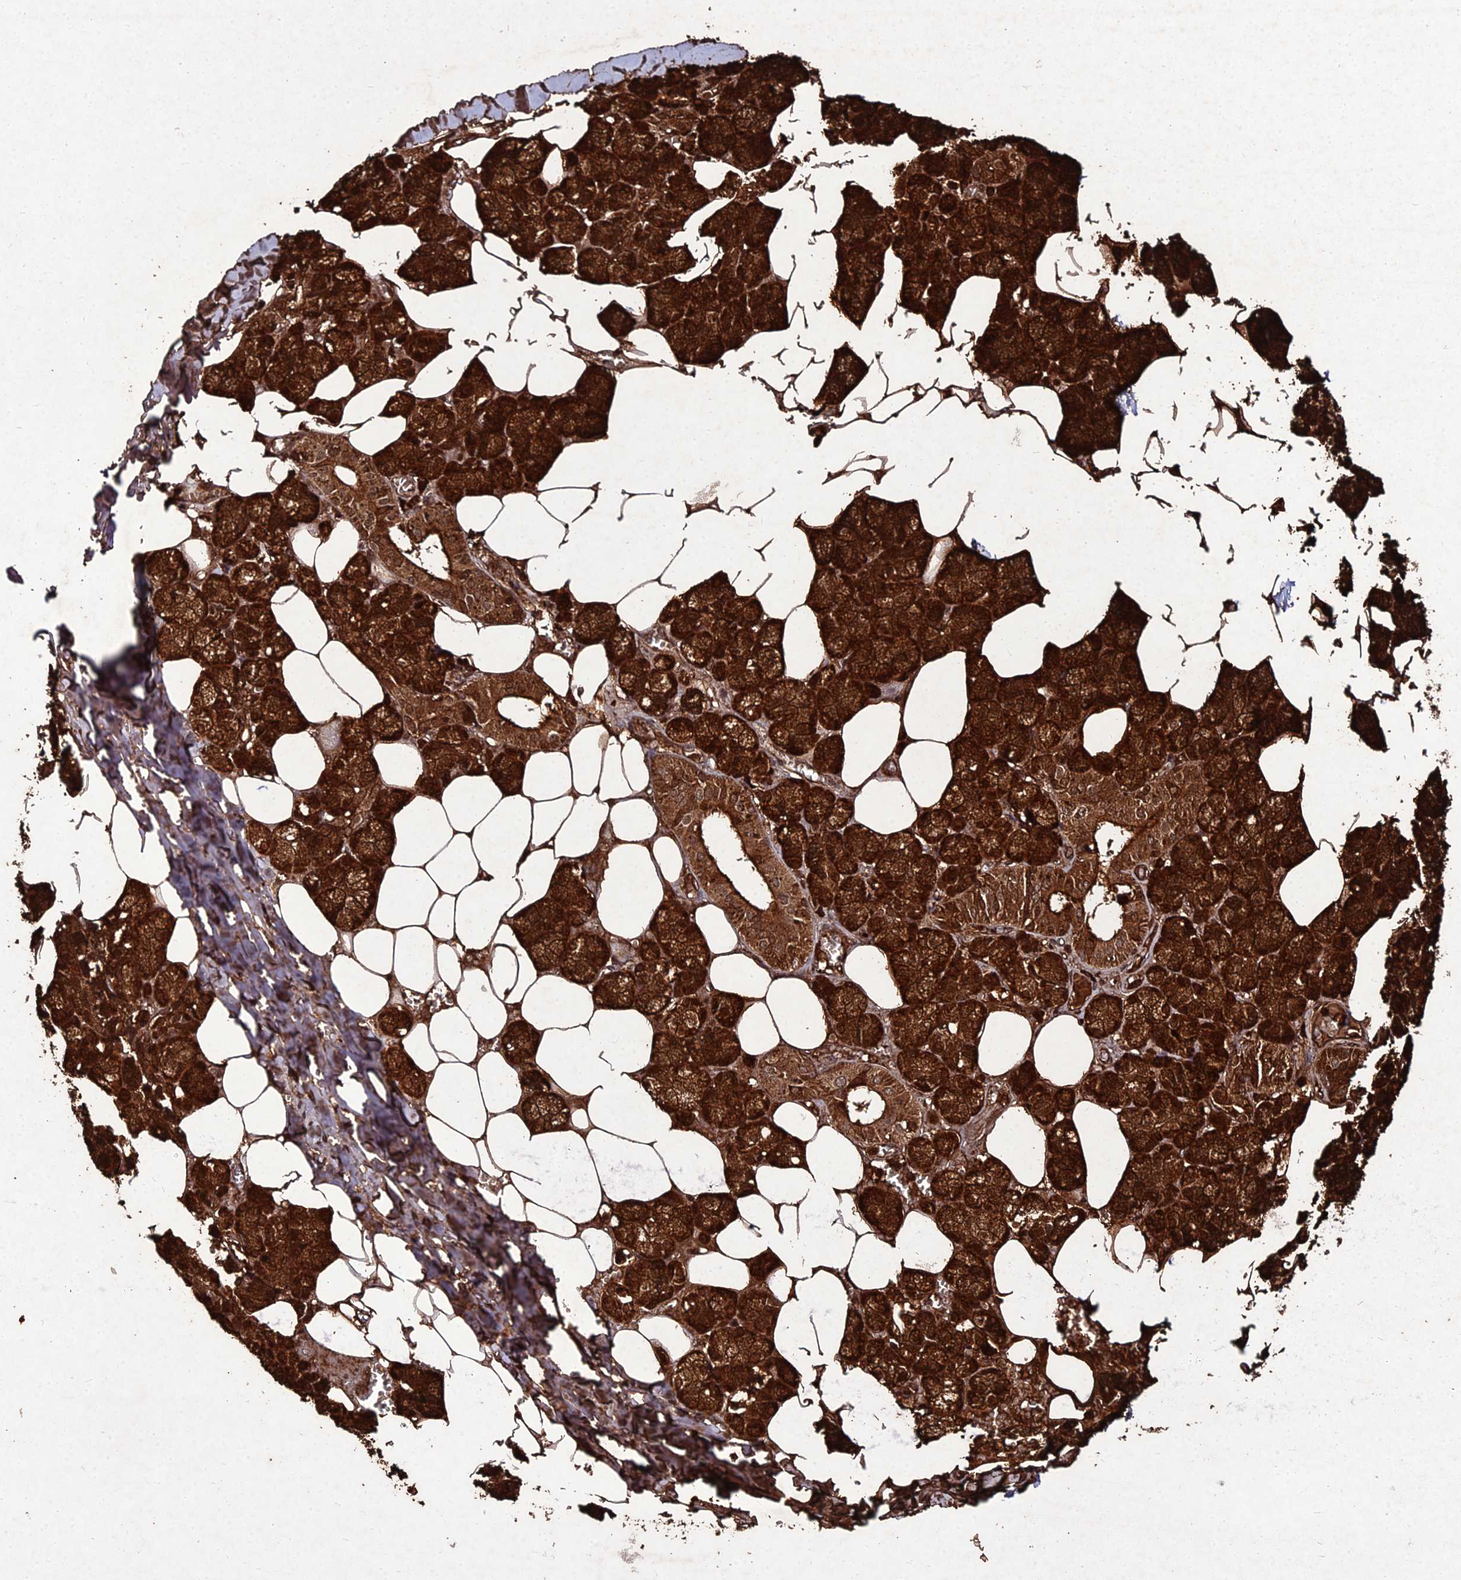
{"staining": {"intensity": "strong", "quantity": ">75%", "location": "cytoplasmic/membranous"}, "tissue": "salivary gland", "cell_type": "Glandular cells", "image_type": "normal", "snomed": [{"axis": "morphology", "description": "Normal tissue, NOS"}, {"axis": "topography", "description": "Salivary gland"}], "caption": "DAB (3,3'-diaminobenzidine) immunohistochemical staining of benign human salivary gland shows strong cytoplasmic/membranous protein expression in approximately >75% of glandular cells.", "gene": "ZNF766", "patient": {"sex": "male", "age": 62}}